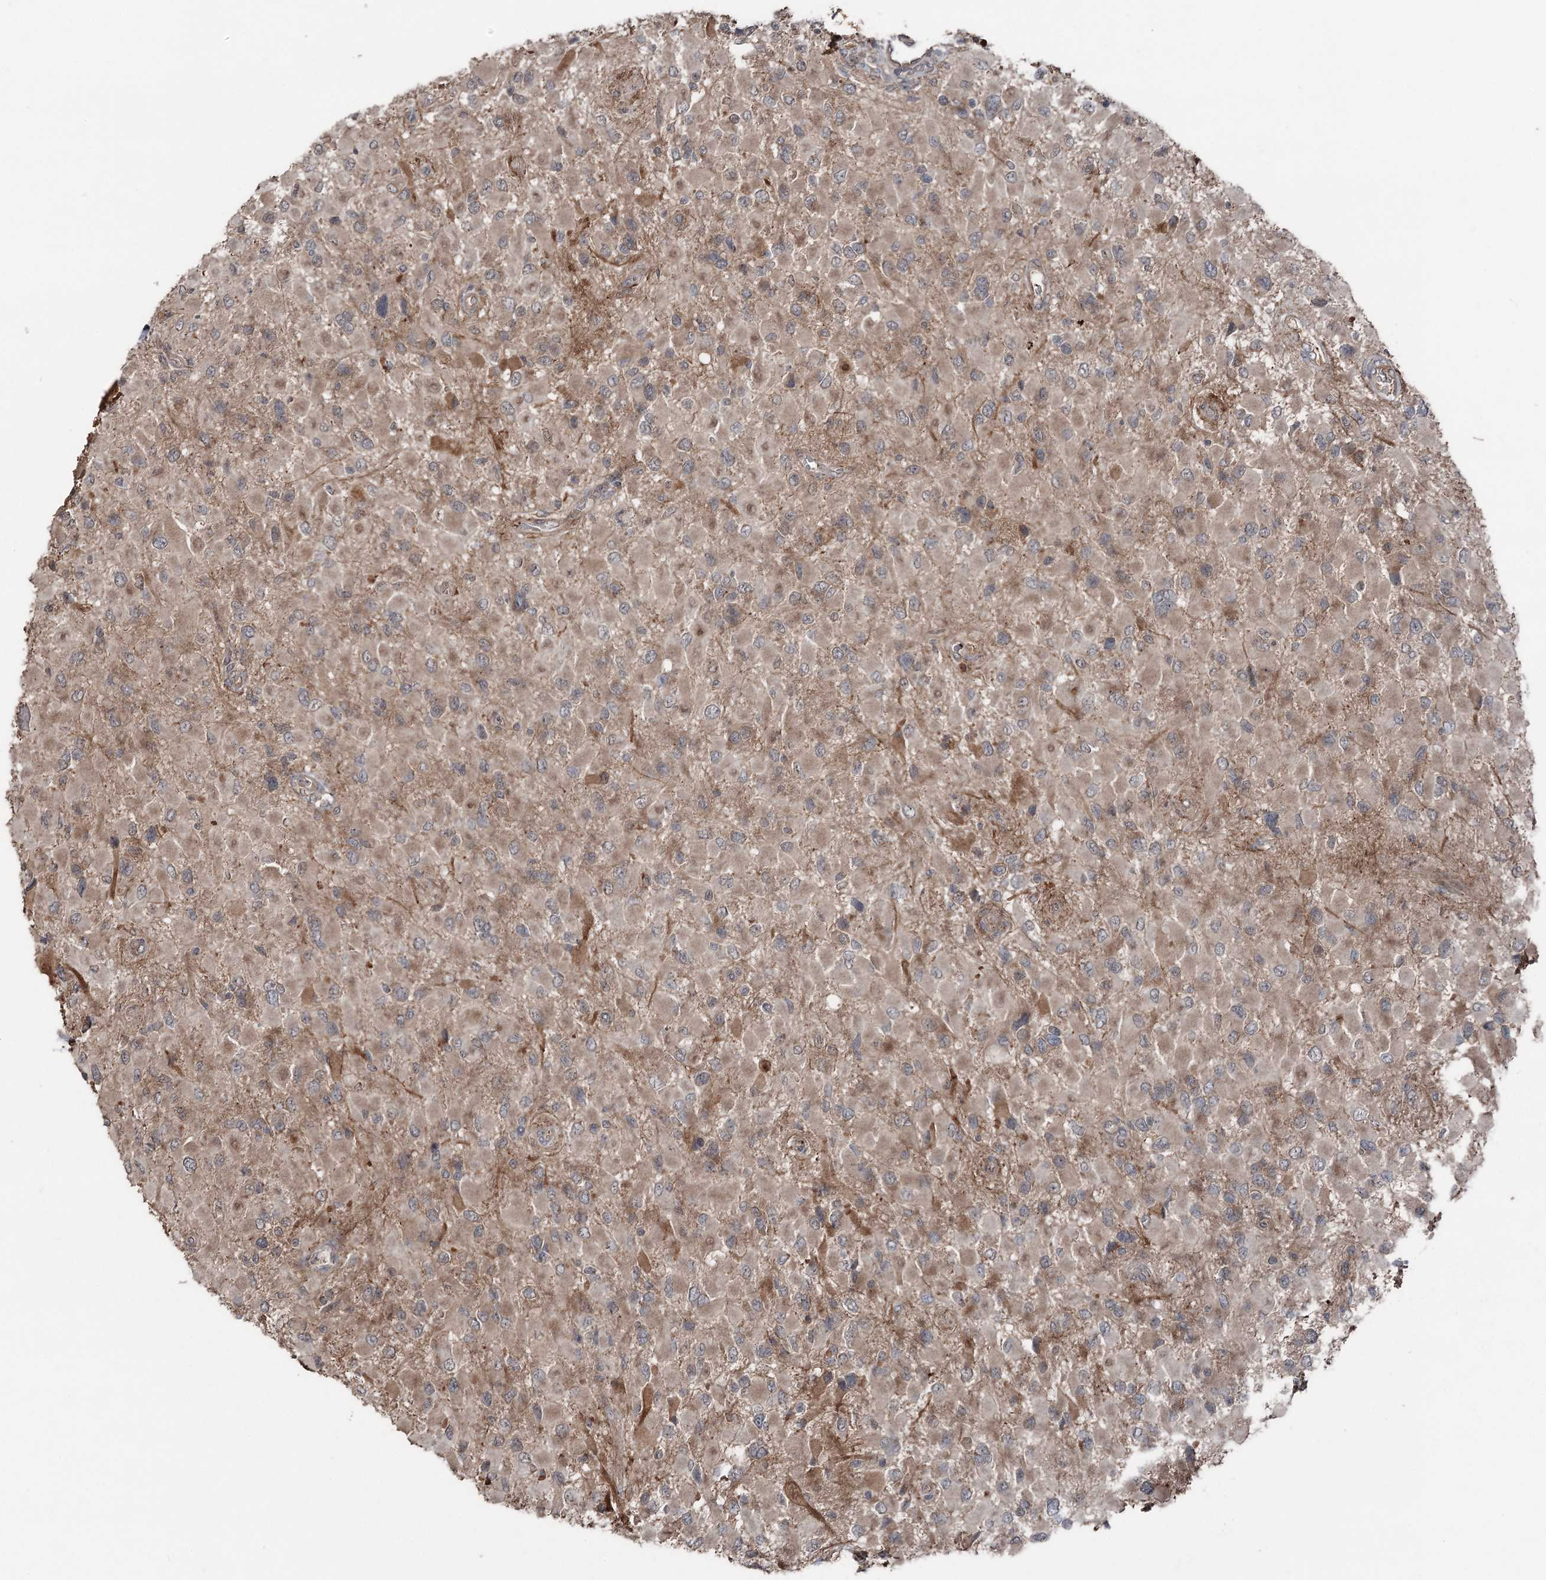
{"staining": {"intensity": "moderate", "quantity": "25%-75%", "location": "cytoplasmic/membranous"}, "tissue": "glioma", "cell_type": "Tumor cells", "image_type": "cancer", "snomed": [{"axis": "morphology", "description": "Glioma, malignant, High grade"}, {"axis": "topography", "description": "Brain"}], "caption": "Approximately 25%-75% of tumor cells in human malignant high-grade glioma display moderate cytoplasmic/membranous protein staining as visualized by brown immunohistochemical staining.", "gene": "MAPK8IP2", "patient": {"sex": "male", "age": 53}}